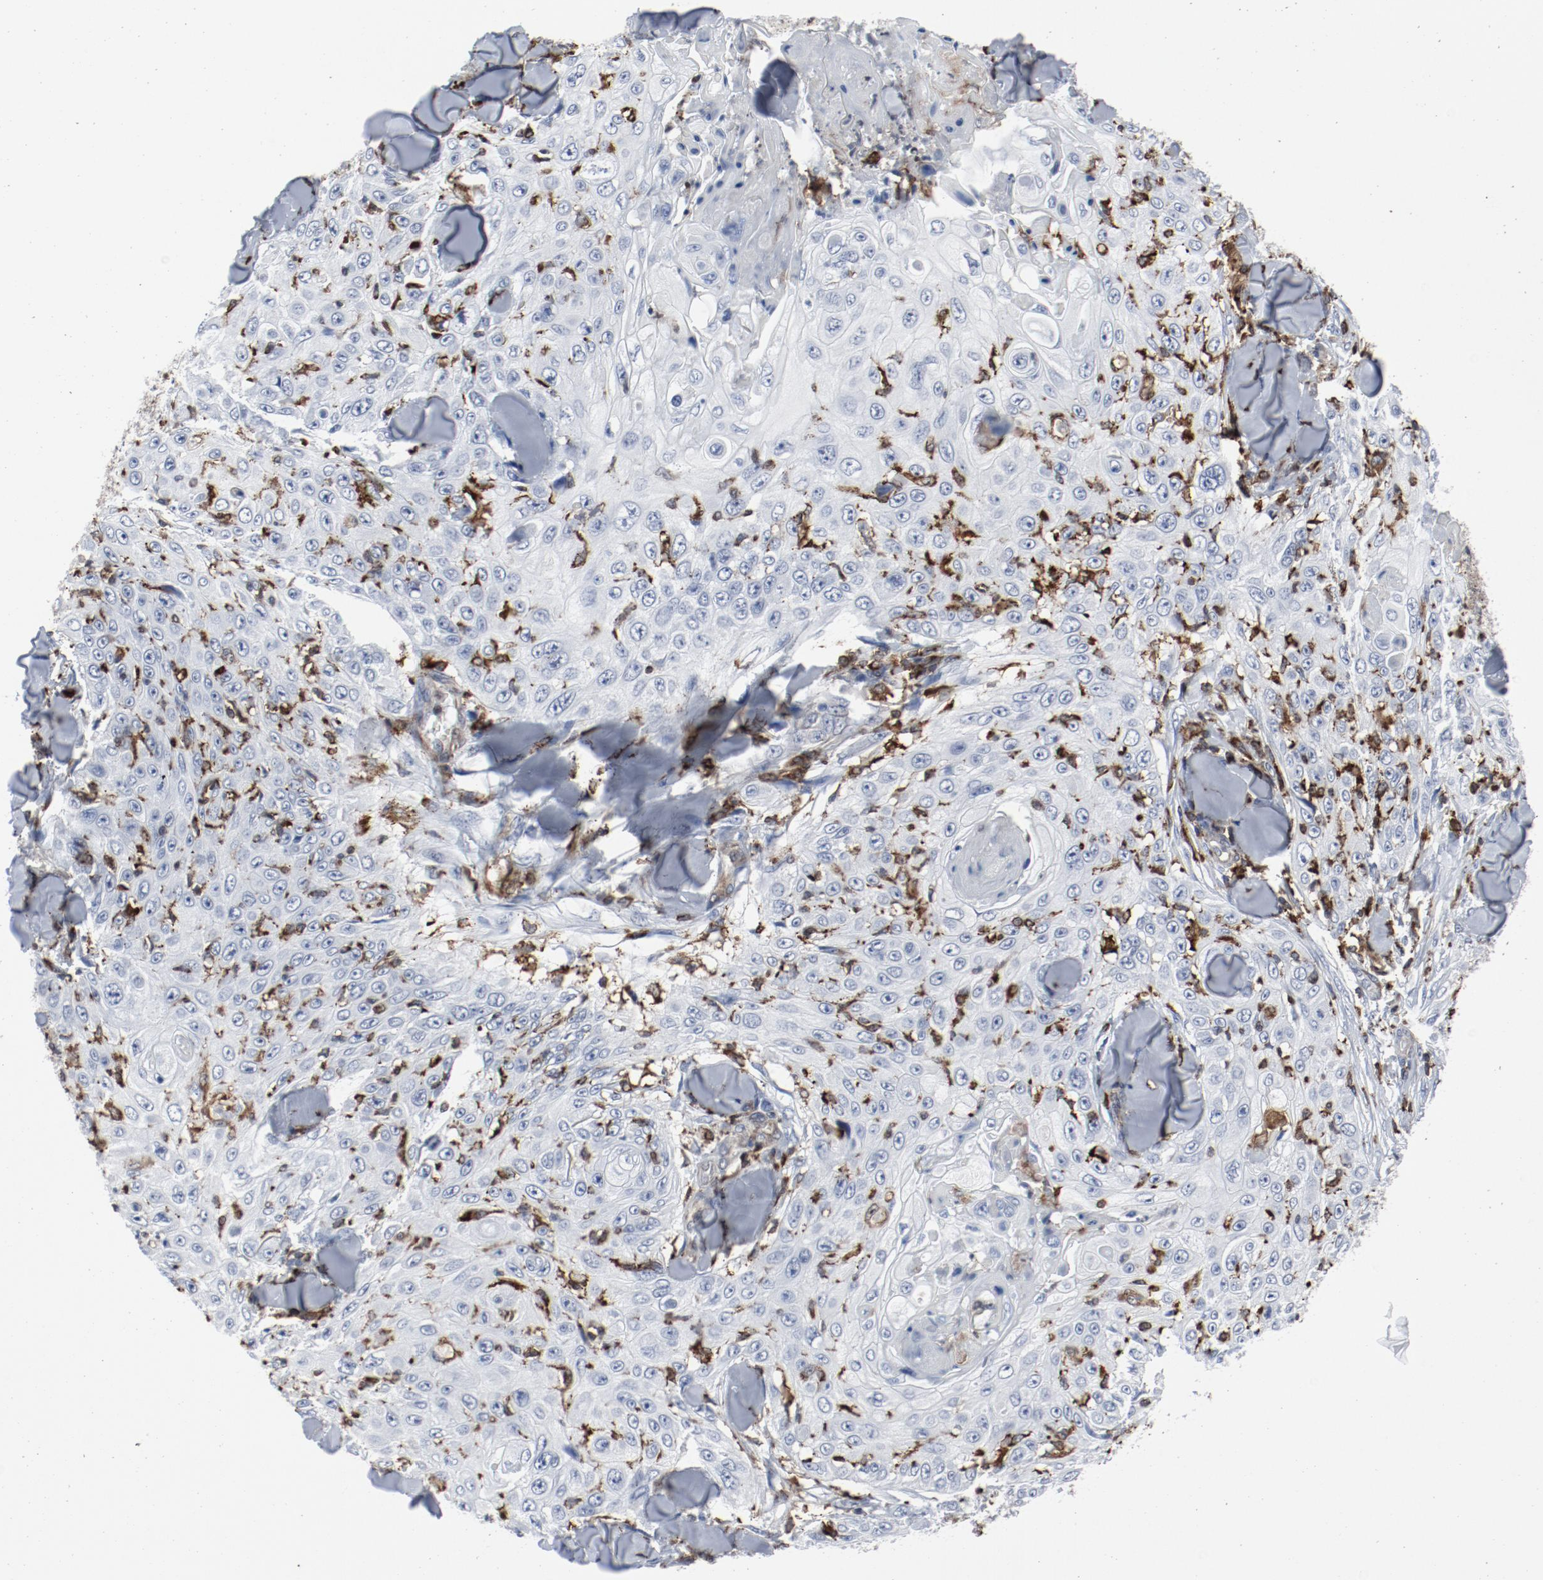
{"staining": {"intensity": "negative", "quantity": "none", "location": "none"}, "tissue": "skin cancer", "cell_type": "Tumor cells", "image_type": "cancer", "snomed": [{"axis": "morphology", "description": "Squamous cell carcinoma, NOS"}, {"axis": "topography", "description": "Skin"}], "caption": "Tumor cells show no significant protein positivity in skin cancer (squamous cell carcinoma).", "gene": "LCP2", "patient": {"sex": "male", "age": 86}}